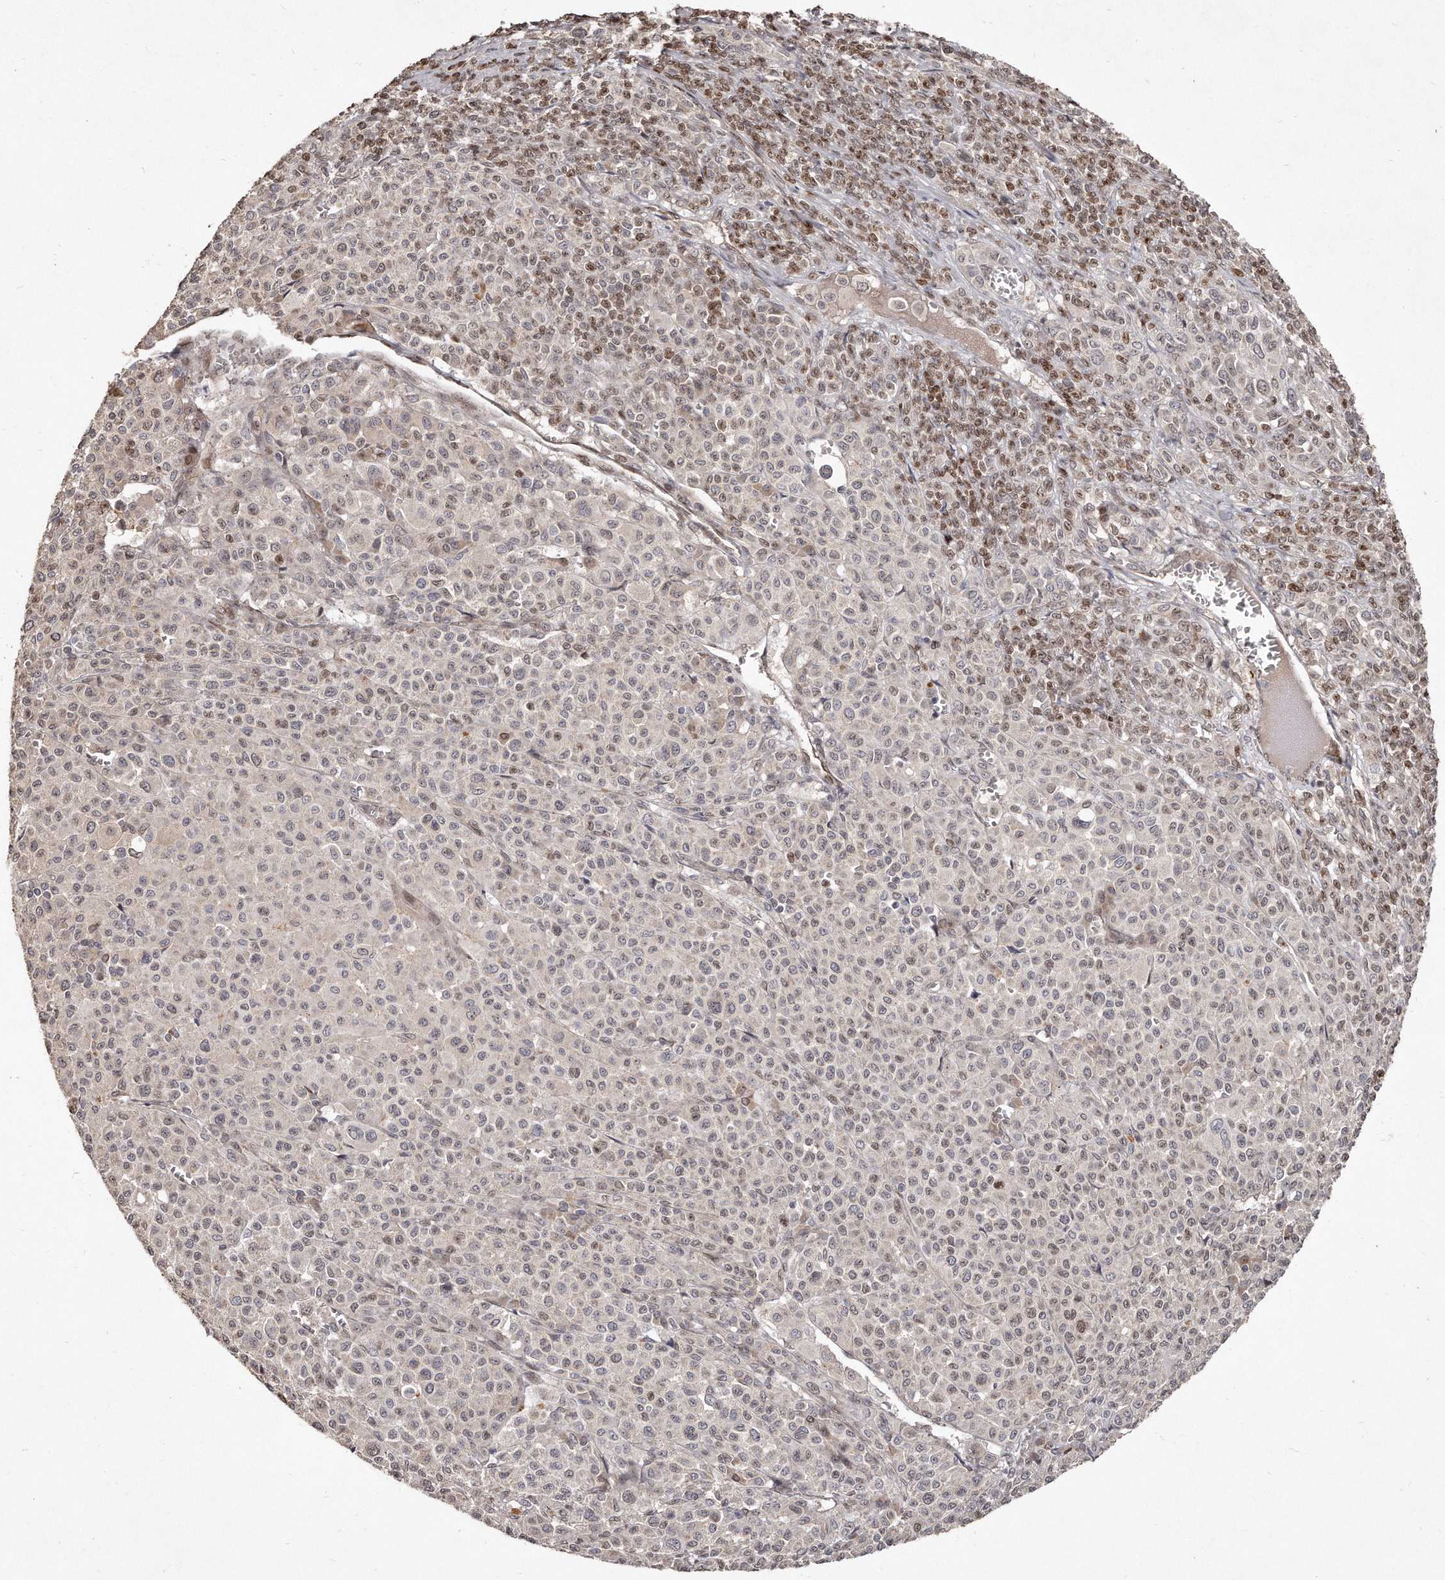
{"staining": {"intensity": "weak", "quantity": "25%-75%", "location": "nuclear"}, "tissue": "melanoma", "cell_type": "Tumor cells", "image_type": "cancer", "snomed": [{"axis": "morphology", "description": "Malignant melanoma, Metastatic site"}, {"axis": "topography", "description": "Skin"}], "caption": "High-magnification brightfield microscopy of melanoma stained with DAB (3,3'-diaminobenzidine) (brown) and counterstained with hematoxylin (blue). tumor cells exhibit weak nuclear staining is appreciated in approximately25%-75% of cells.", "gene": "HASPIN", "patient": {"sex": "female", "age": 74}}